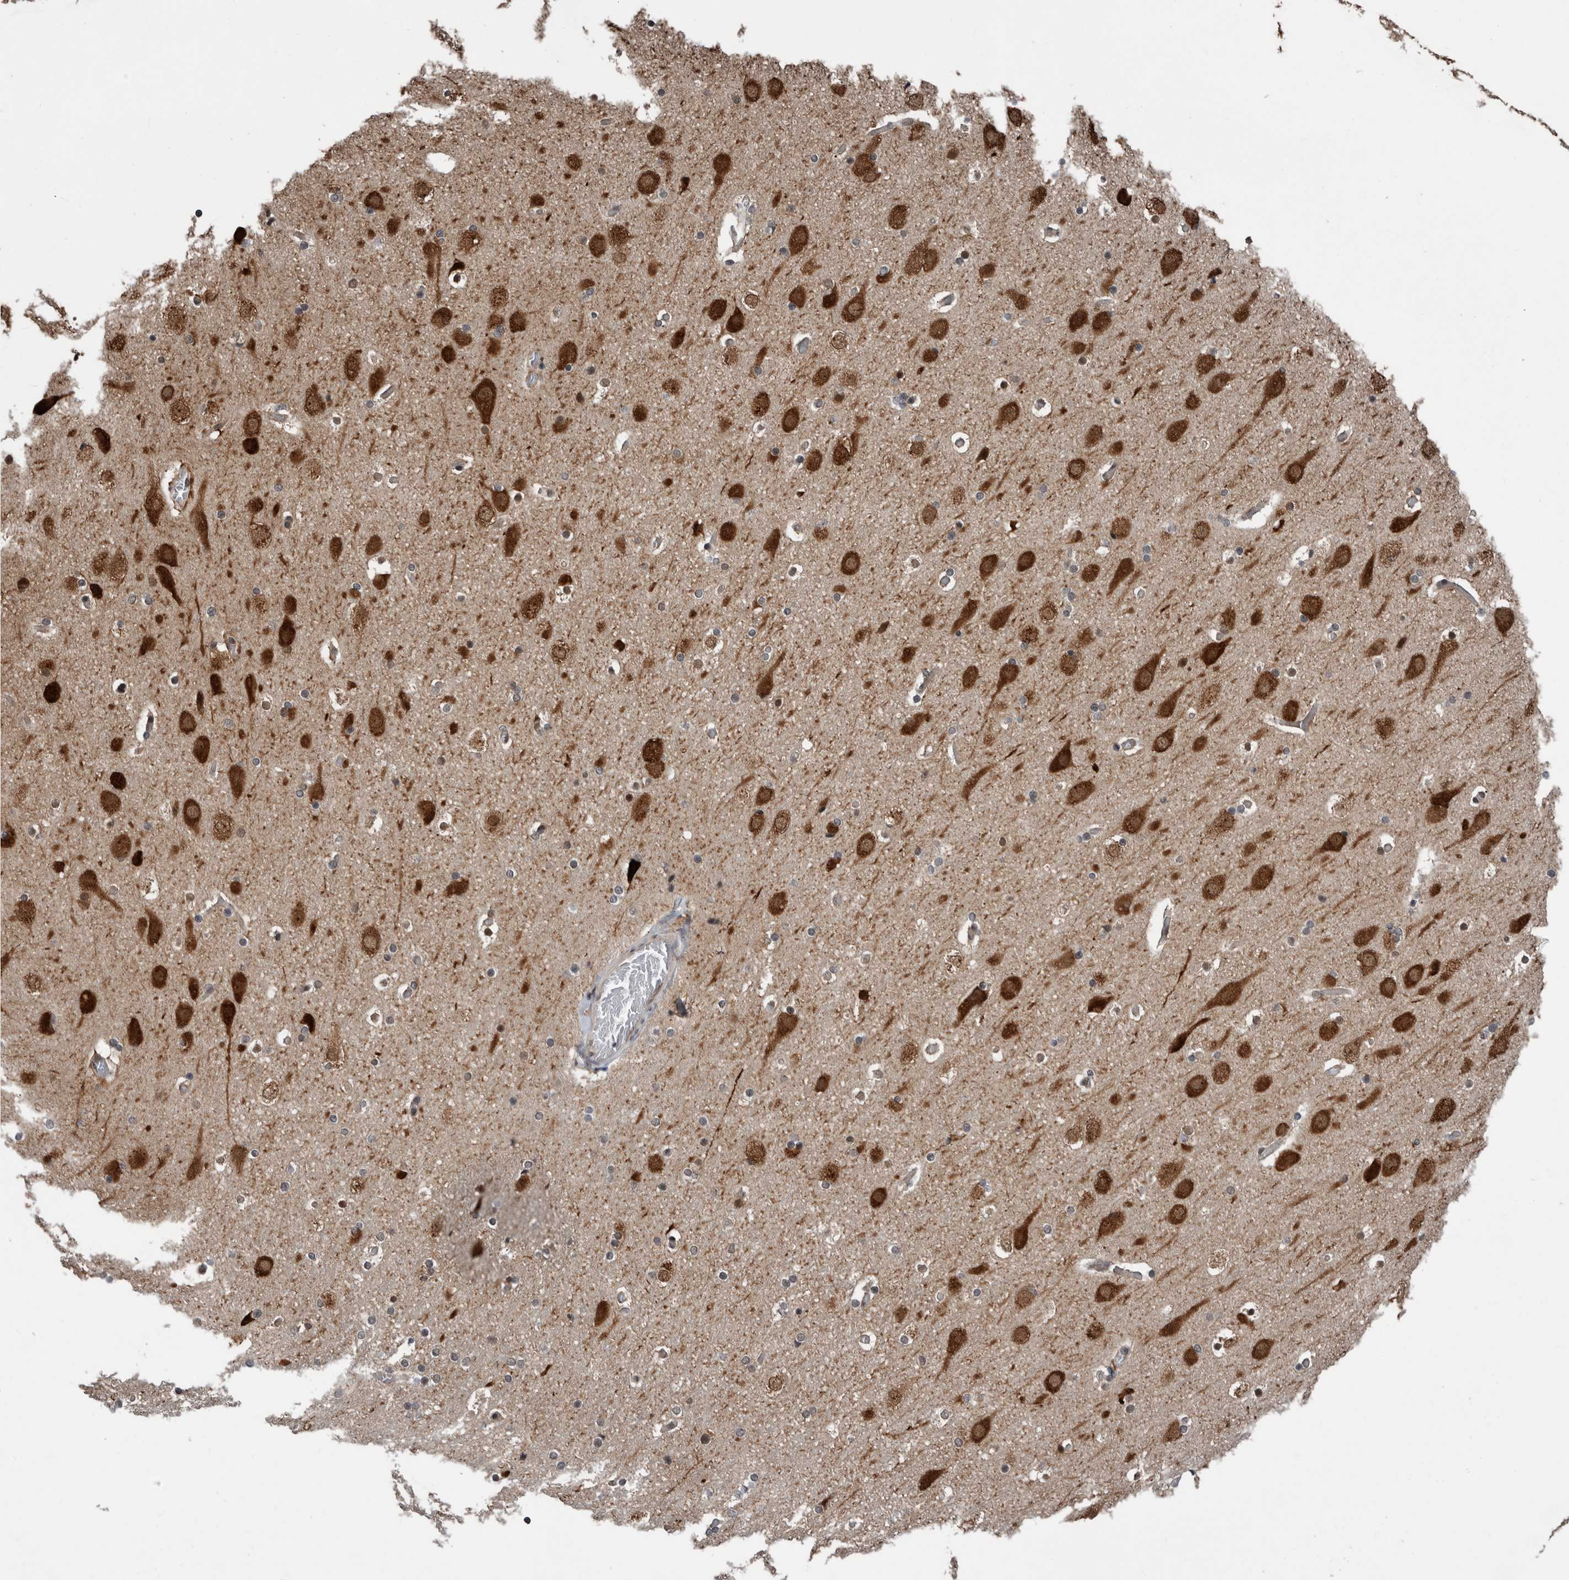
{"staining": {"intensity": "moderate", "quantity": "25%-75%", "location": "cytoplasmic/membranous,nuclear"}, "tissue": "cerebral cortex", "cell_type": "Endothelial cells", "image_type": "normal", "snomed": [{"axis": "morphology", "description": "Normal tissue, NOS"}, {"axis": "topography", "description": "Cerebral cortex"}], "caption": "A histopathology image of human cerebral cortex stained for a protein exhibits moderate cytoplasmic/membranous,nuclear brown staining in endothelial cells. The staining was performed using DAB to visualize the protein expression in brown, while the nuclei were stained in blue with hematoxylin (Magnification: 20x).", "gene": "ENY2", "patient": {"sex": "male", "age": 57}}